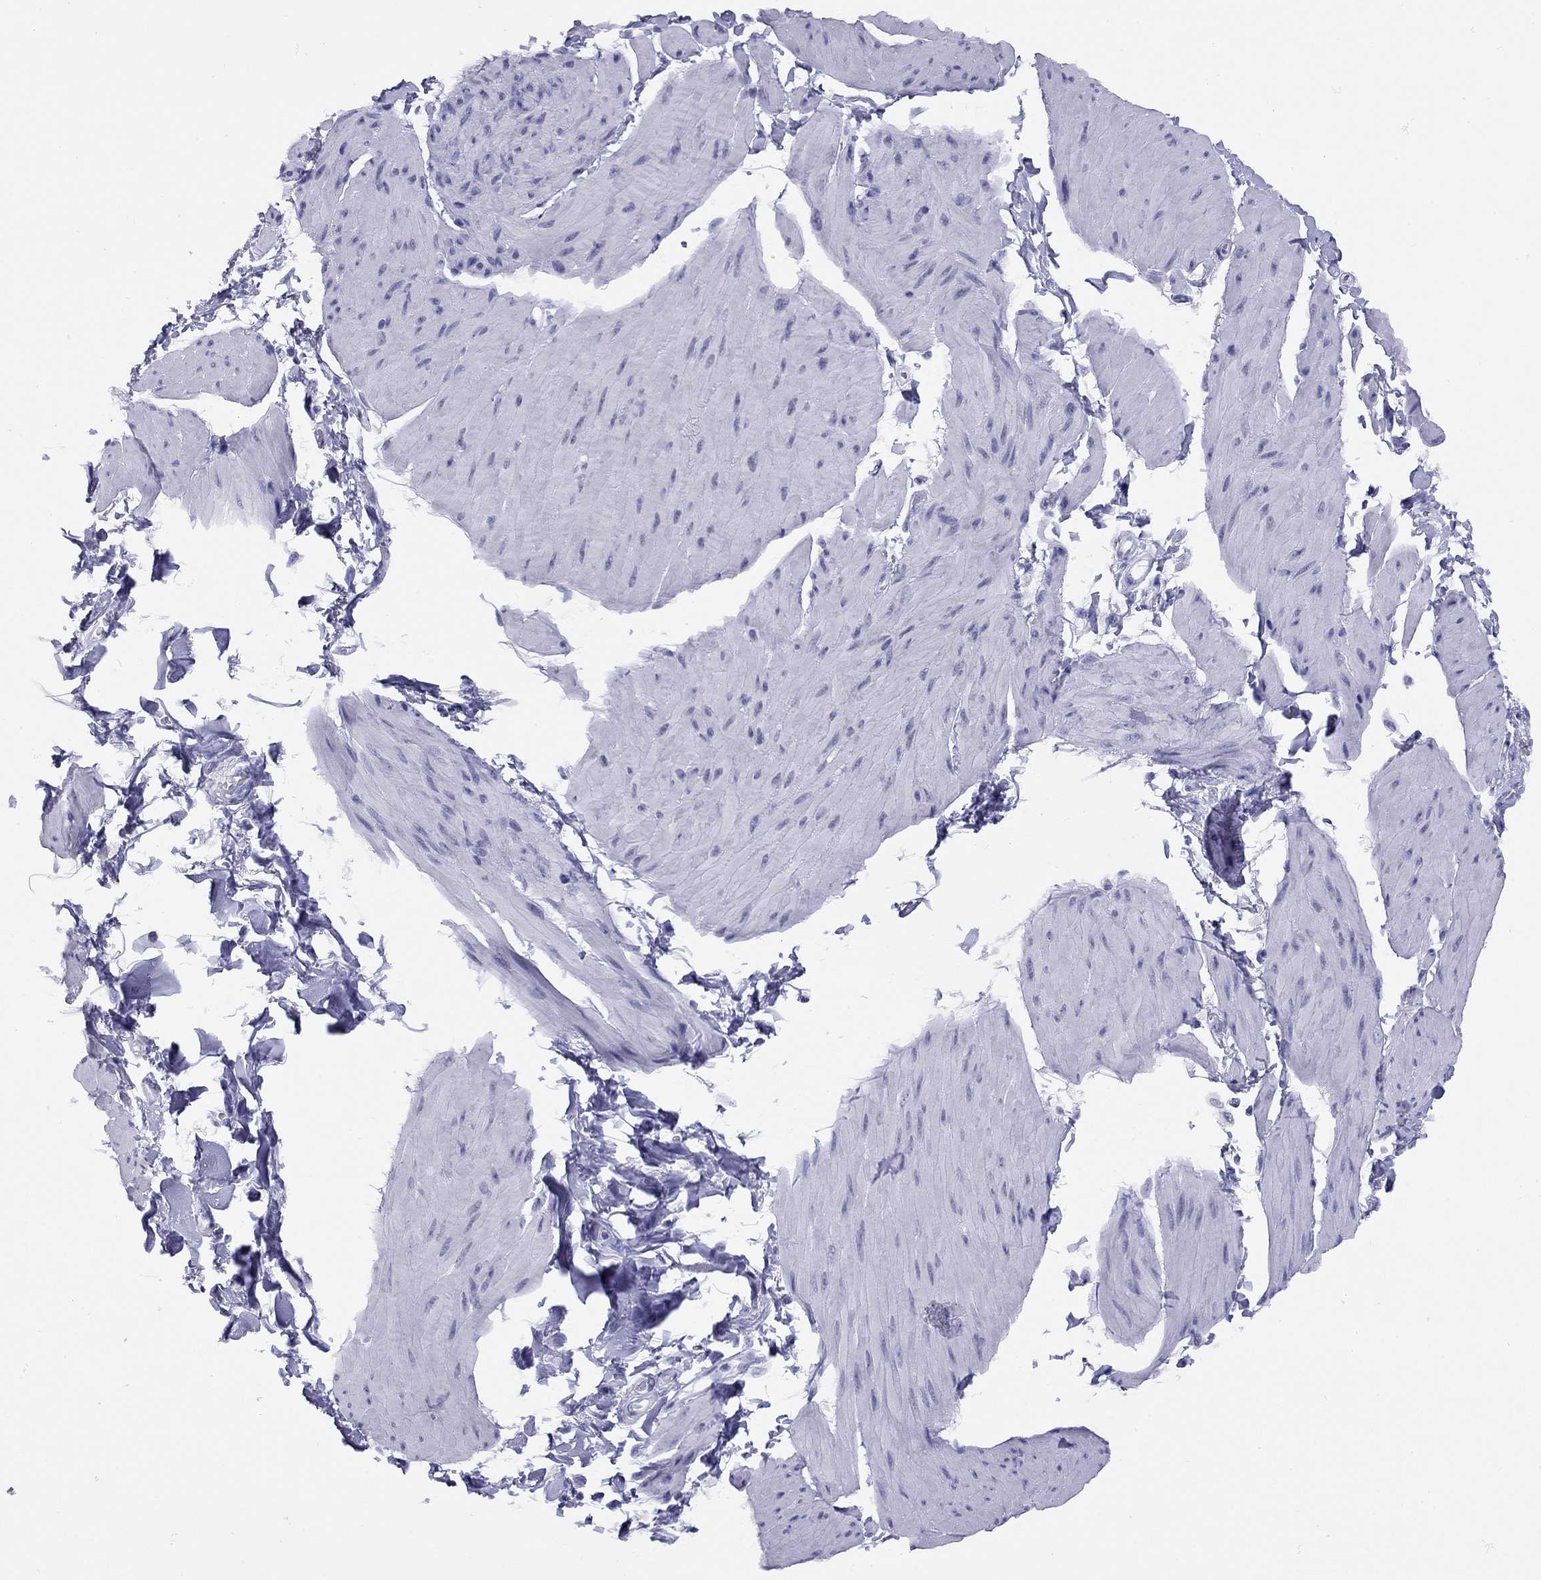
{"staining": {"intensity": "negative", "quantity": "none", "location": "none"}, "tissue": "smooth muscle", "cell_type": "Smooth muscle cells", "image_type": "normal", "snomed": [{"axis": "morphology", "description": "Normal tissue, NOS"}, {"axis": "topography", "description": "Adipose tissue"}, {"axis": "topography", "description": "Smooth muscle"}, {"axis": "topography", "description": "Peripheral nerve tissue"}], "caption": "Unremarkable smooth muscle was stained to show a protein in brown. There is no significant positivity in smooth muscle cells.", "gene": "LYAR", "patient": {"sex": "male", "age": 83}}